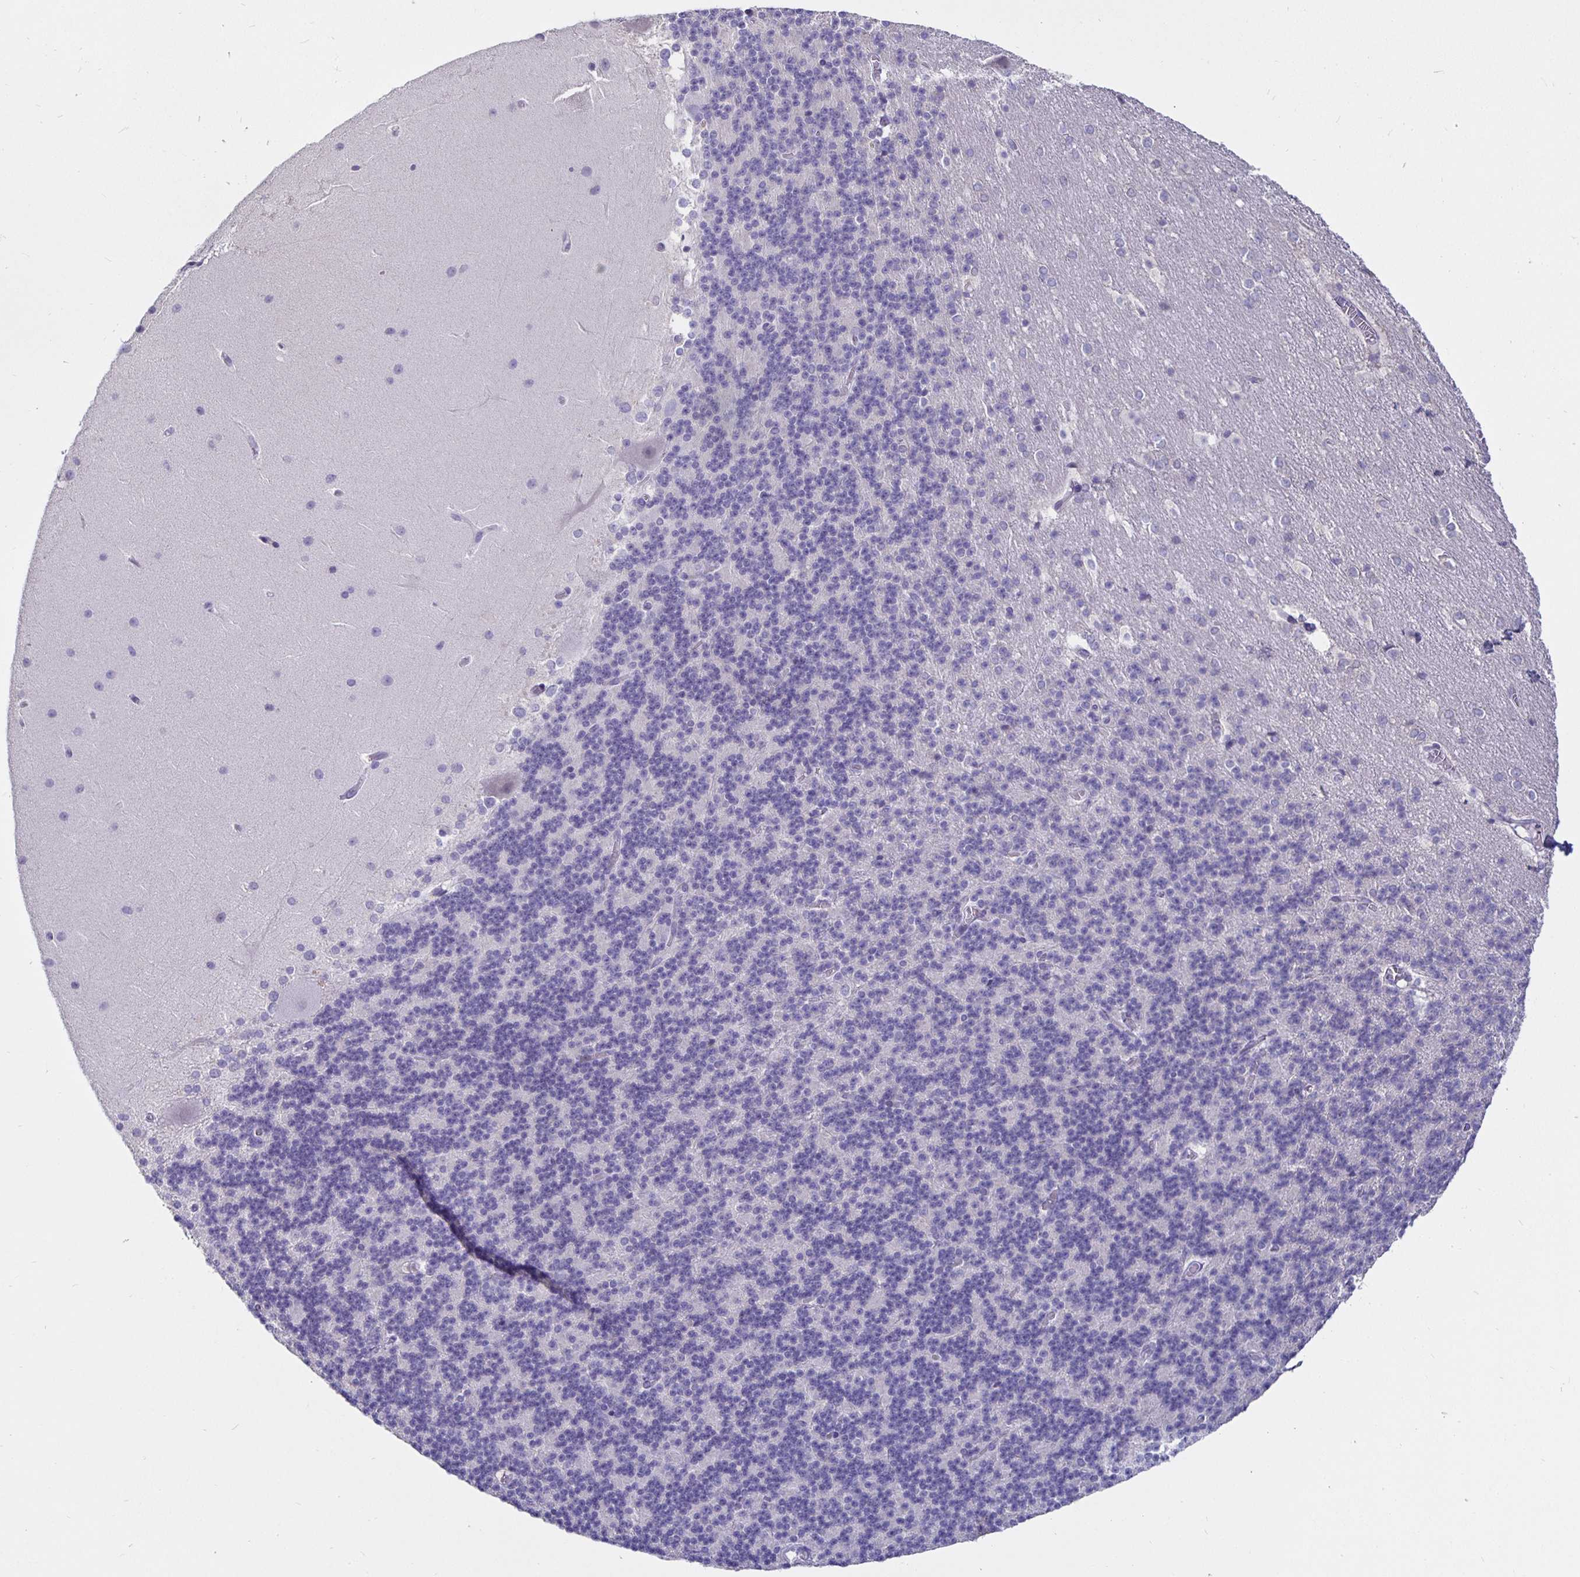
{"staining": {"intensity": "negative", "quantity": "none", "location": "none"}, "tissue": "cerebellum", "cell_type": "Cells in granular layer", "image_type": "normal", "snomed": [{"axis": "morphology", "description": "Normal tissue, NOS"}, {"axis": "topography", "description": "Cerebellum"}], "caption": "Immunohistochemical staining of benign cerebellum shows no significant positivity in cells in granular layer. (DAB immunohistochemistry (IHC), high magnification).", "gene": "DNAI2", "patient": {"sex": "female", "age": 19}}